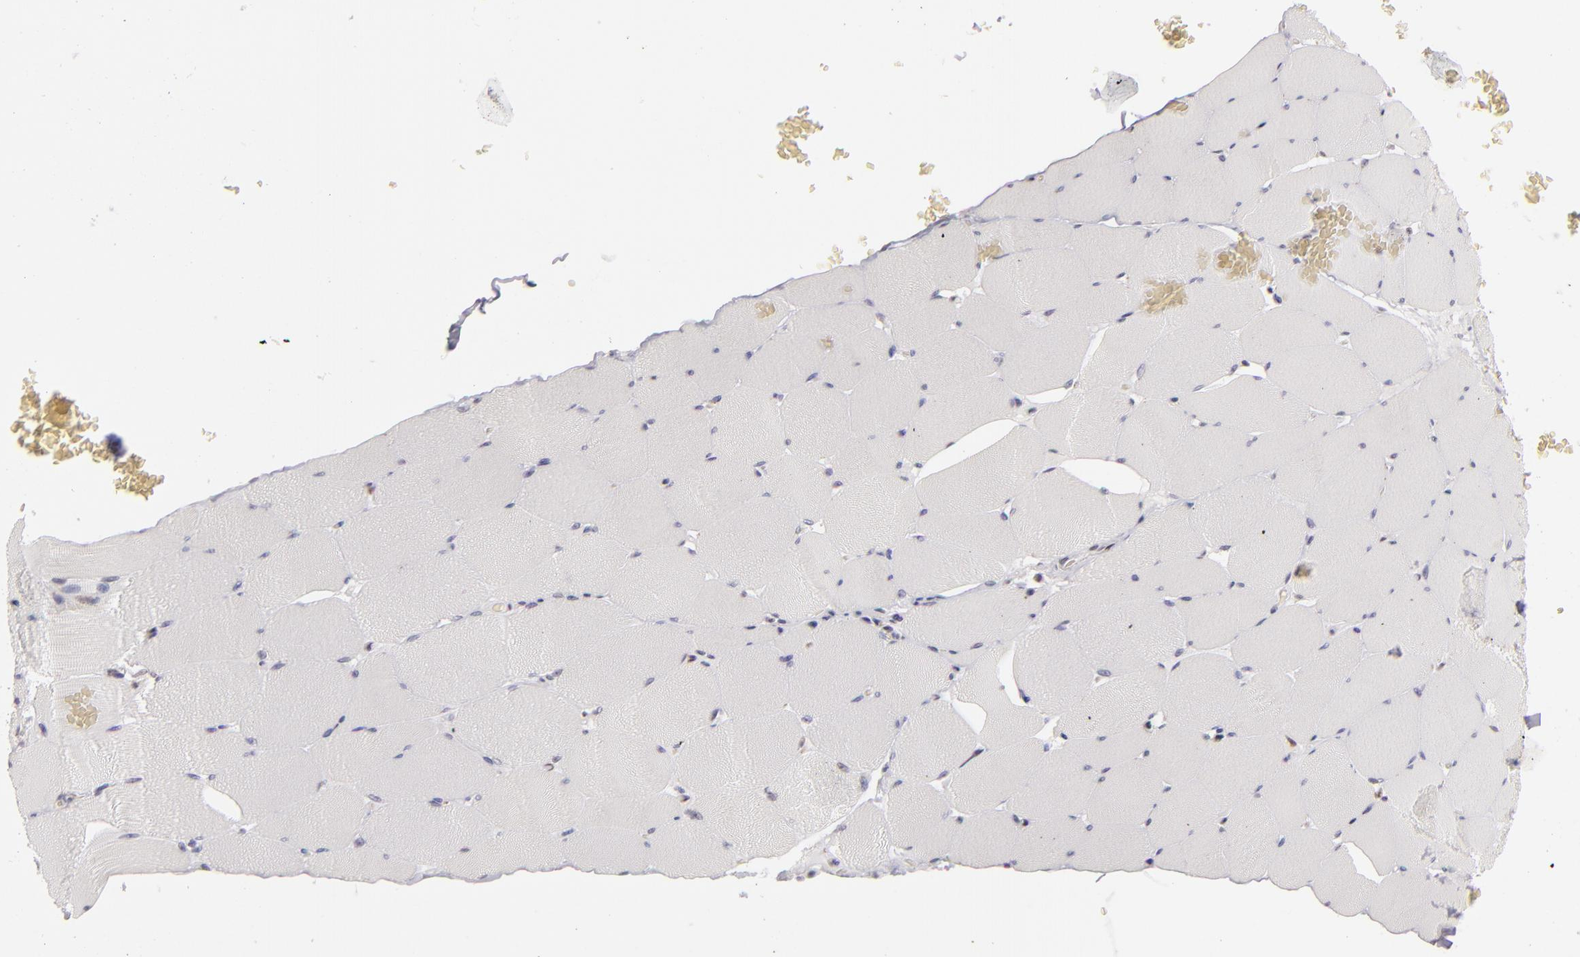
{"staining": {"intensity": "negative", "quantity": "none", "location": "none"}, "tissue": "skeletal muscle", "cell_type": "Myocytes", "image_type": "normal", "snomed": [{"axis": "morphology", "description": "Normal tissue, NOS"}, {"axis": "topography", "description": "Skeletal muscle"}], "caption": "DAB immunohistochemical staining of unremarkable skeletal muscle exhibits no significant expression in myocytes. The staining is performed using DAB (3,3'-diaminobenzidine) brown chromogen with nuclei counter-stained in using hematoxylin.", "gene": "DAXX", "patient": {"sex": "male", "age": 62}}